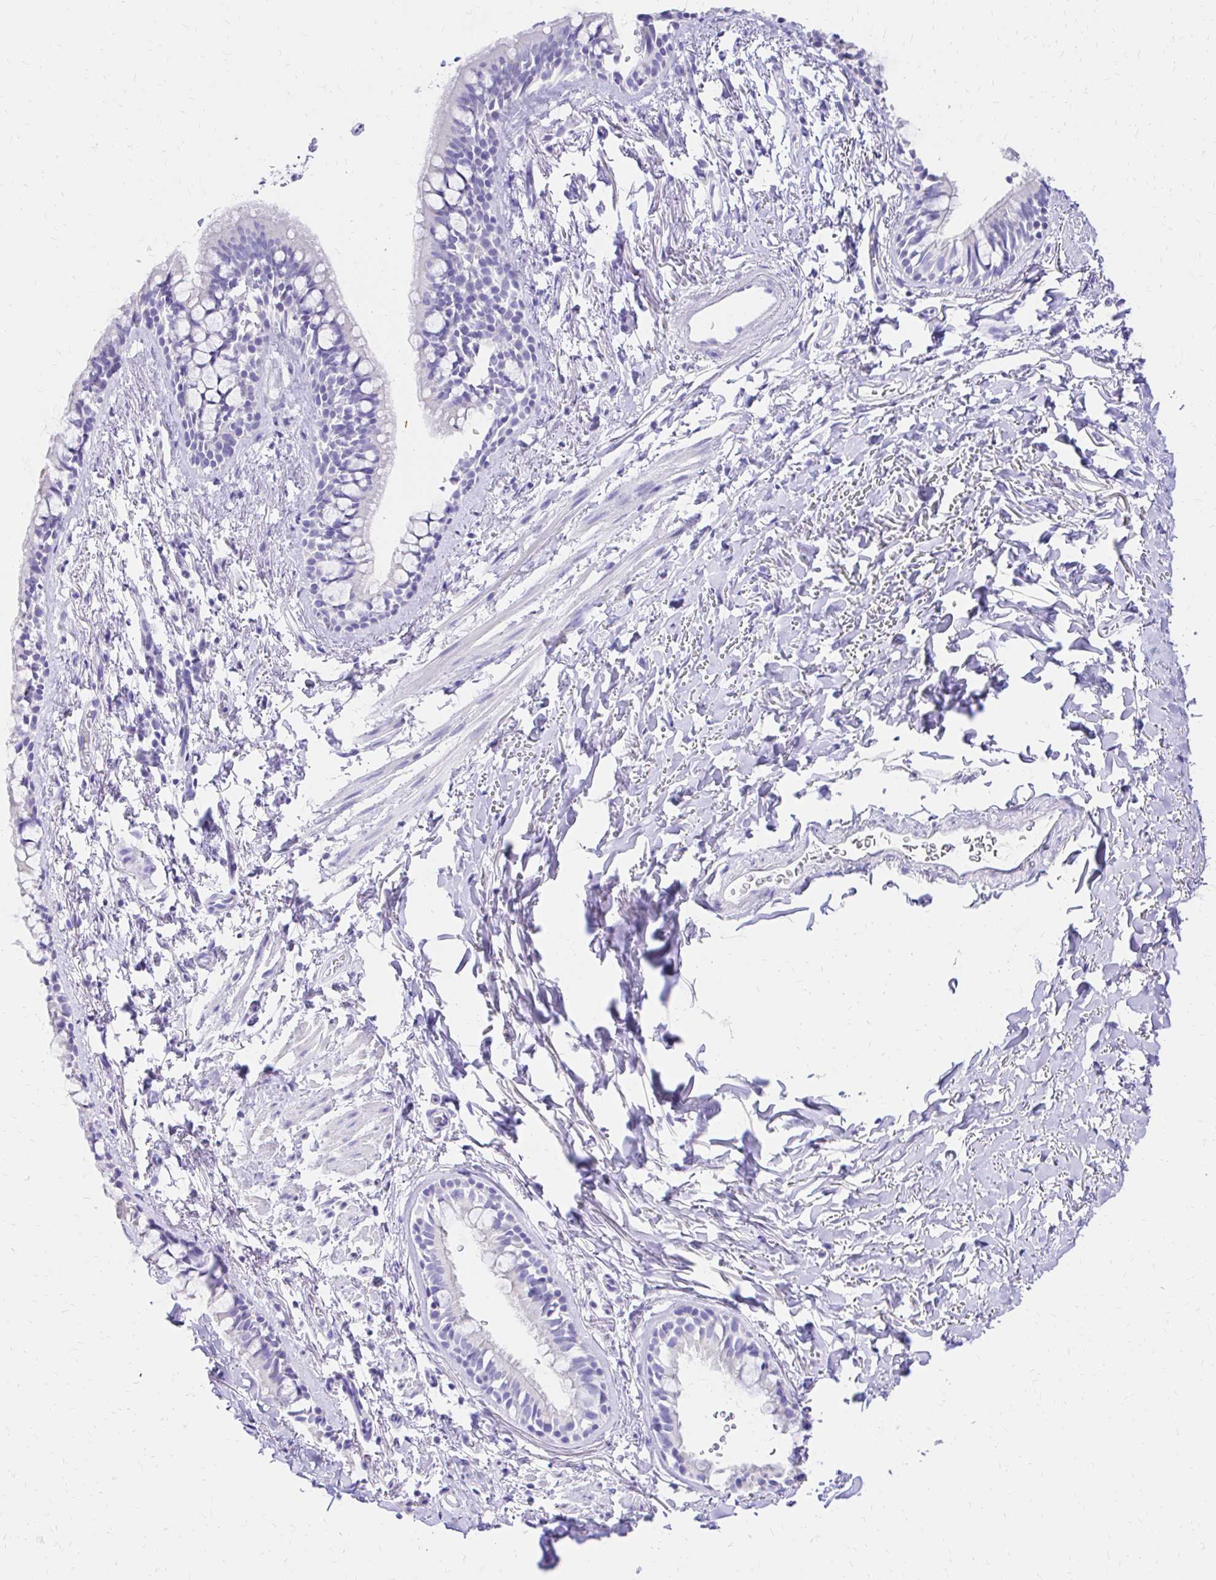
{"staining": {"intensity": "negative", "quantity": "none", "location": "none"}, "tissue": "bronchus", "cell_type": "Respiratory epithelial cells", "image_type": "normal", "snomed": [{"axis": "morphology", "description": "Normal tissue, NOS"}, {"axis": "topography", "description": "Lymph node"}, {"axis": "topography", "description": "Cartilage tissue"}, {"axis": "topography", "description": "Bronchus"}], "caption": "Respiratory epithelial cells show no significant positivity in unremarkable bronchus.", "gene": "S100G", "patient": {"sex": "female", "age": 70}}